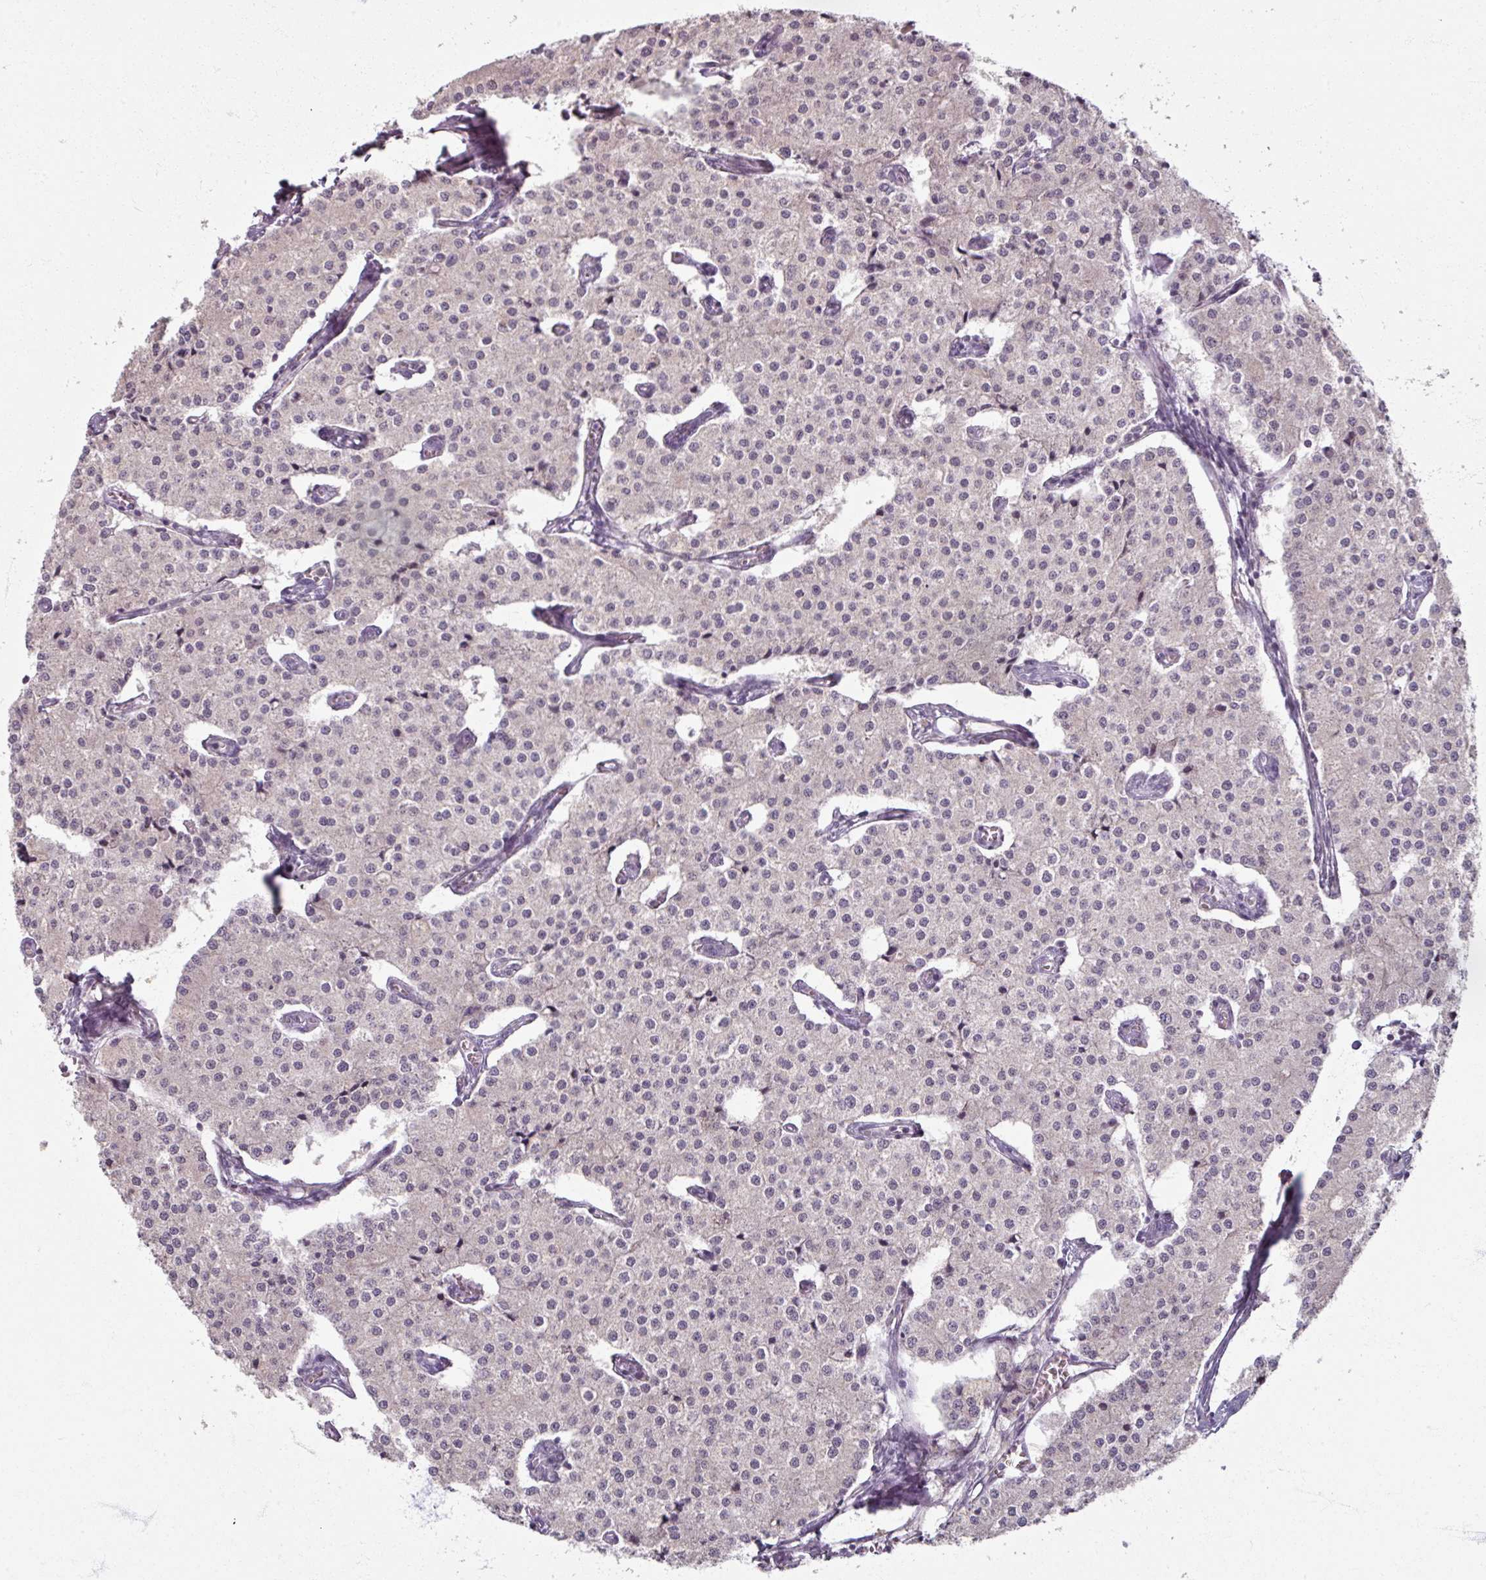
{"staining": {"intensity": "negative", "quantity": "none", "location": "none"}, "tissue": "carcinoid", "cell_type": "Tumor cells", "image_type": "cancer", "snomed": [{"axis": "morphology", "description": "Carcinoid, malignant, NOS"}, {"axis": "topography", "description": "Colon"}], "caption": "Immunohistochemistry of carcinoid reveals no staining in tumor cells.", "gene": "SOX11", "patient": {"sex": "female", "age": 52}}